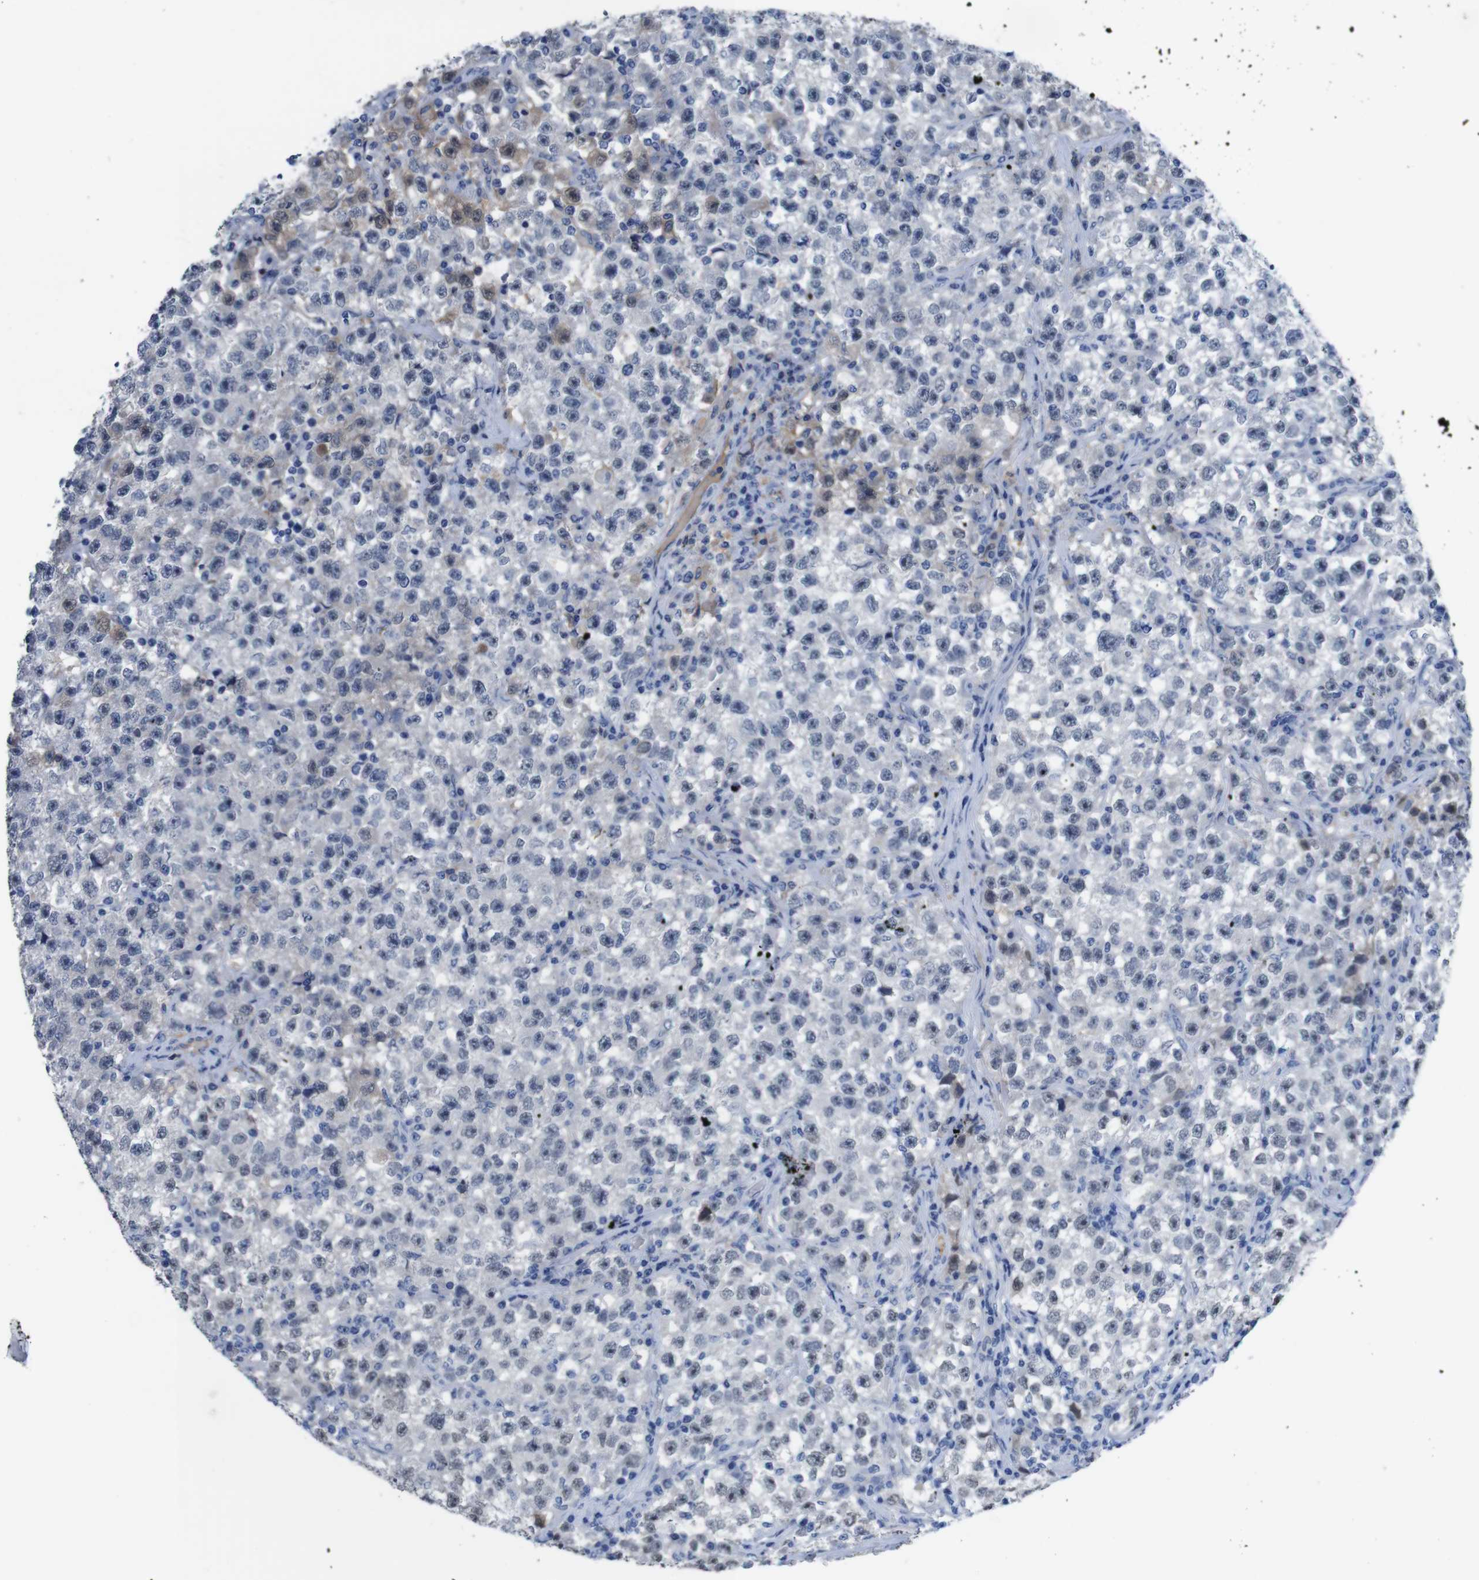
{"staining": {"intensity": "weak", "quantity": "<25%", "location": "cytoplasmic/membranous"}, "tissue": "testis cancer", "cell_type": "Tumor cells", "image_type": "cancer", "snomed": [{"axis": "morphology", "description": "Seminoma, NOS"}, {"axis": "topography", "description": "Testis"}], "caption": "Histopathology image shows no protein expression in tumor cells of testis cancer (seminoma) tissue.", "gene": "C1RL", "patient": {"sex": "male", "age": 22}}